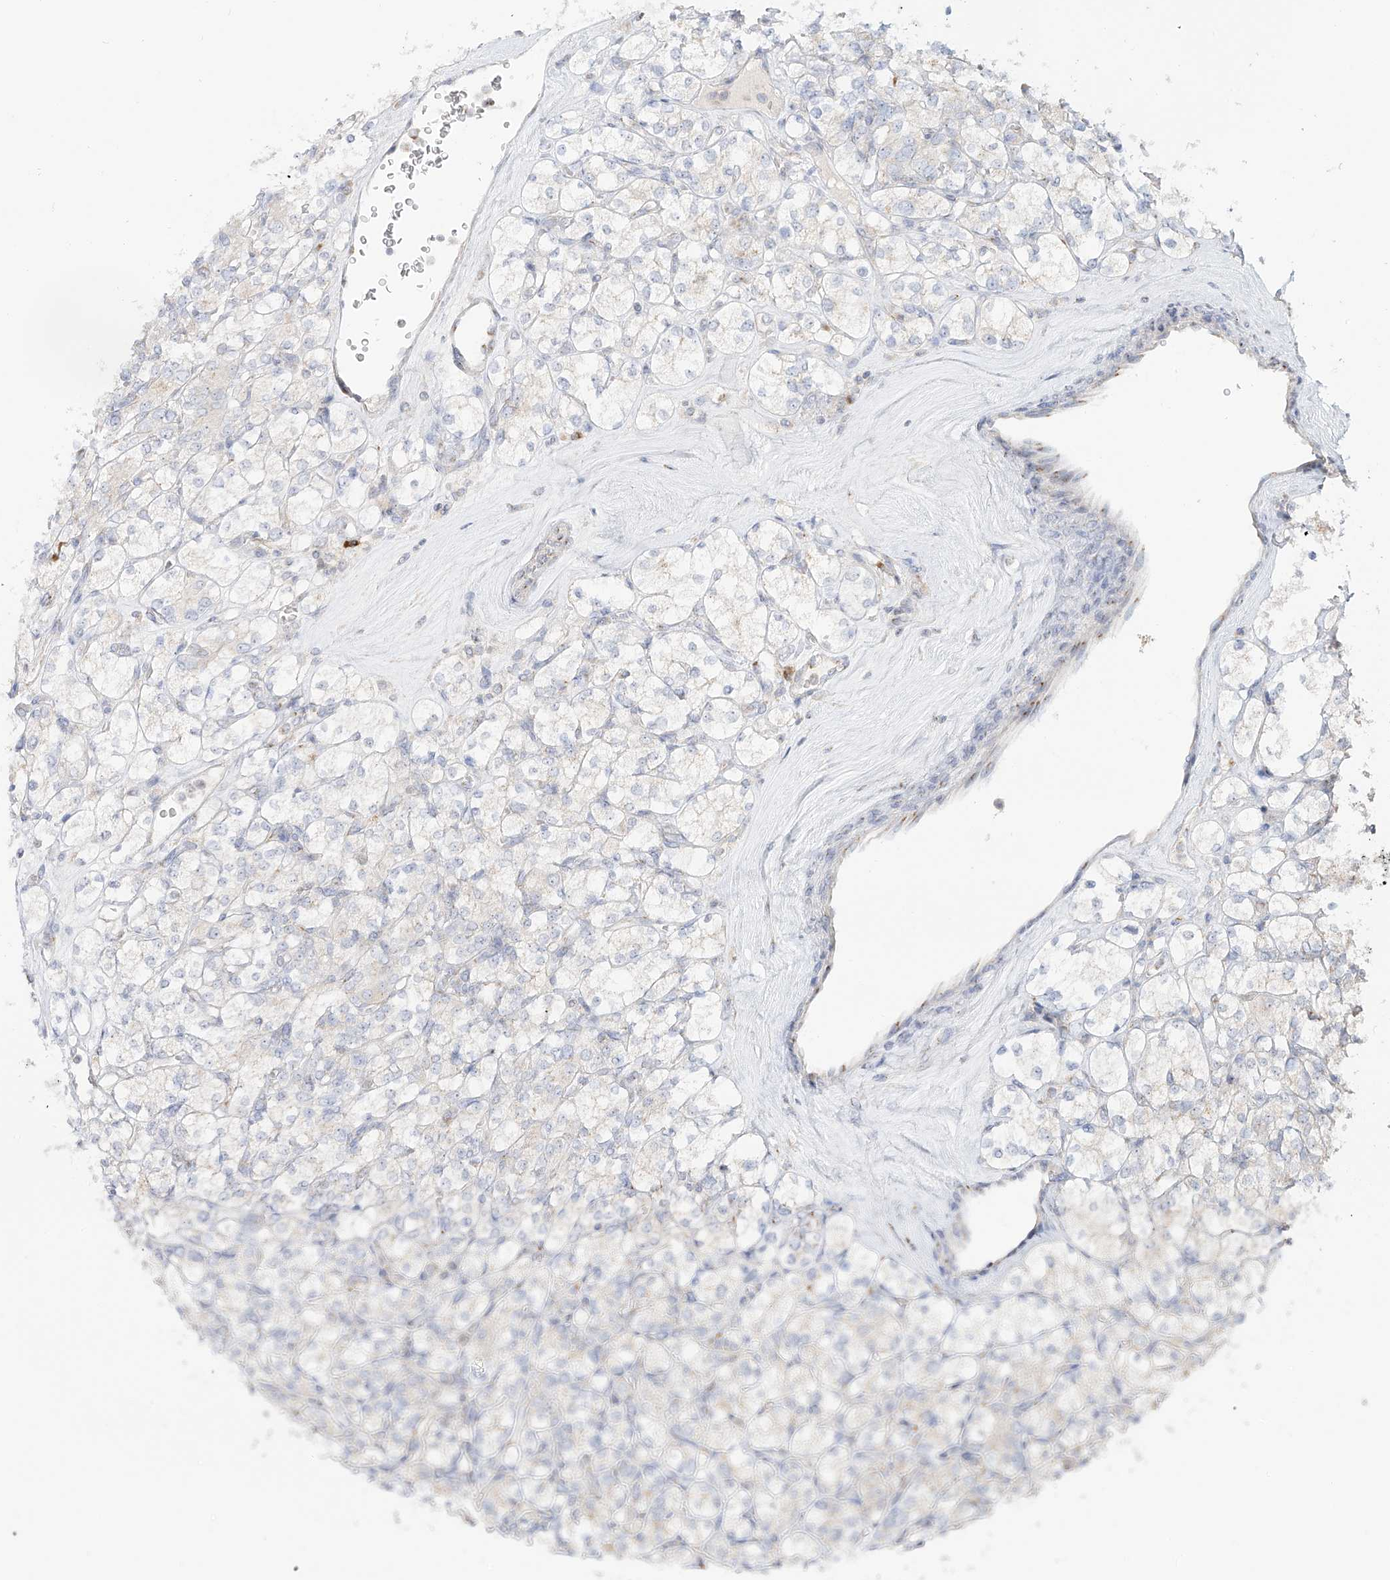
{"staining": {"intensity": "negative", "quantity": "none", "location": "none"}, "tissue": "renal cancer", "cell_type": "Tumor cells", "image_type": "cancer", "snomed": [{"axis": "morphology", "description": "Adenocarcinoma, NOS"}, {"axis": "topography", "description": "Kidney"}], "caption": "Human renal cancer stained for a protein using immunohistochemistry (IHC) shows no staining in tumor cells.", "gene": "BSDC1", "patient": {"sex": "male", "age": 77}}